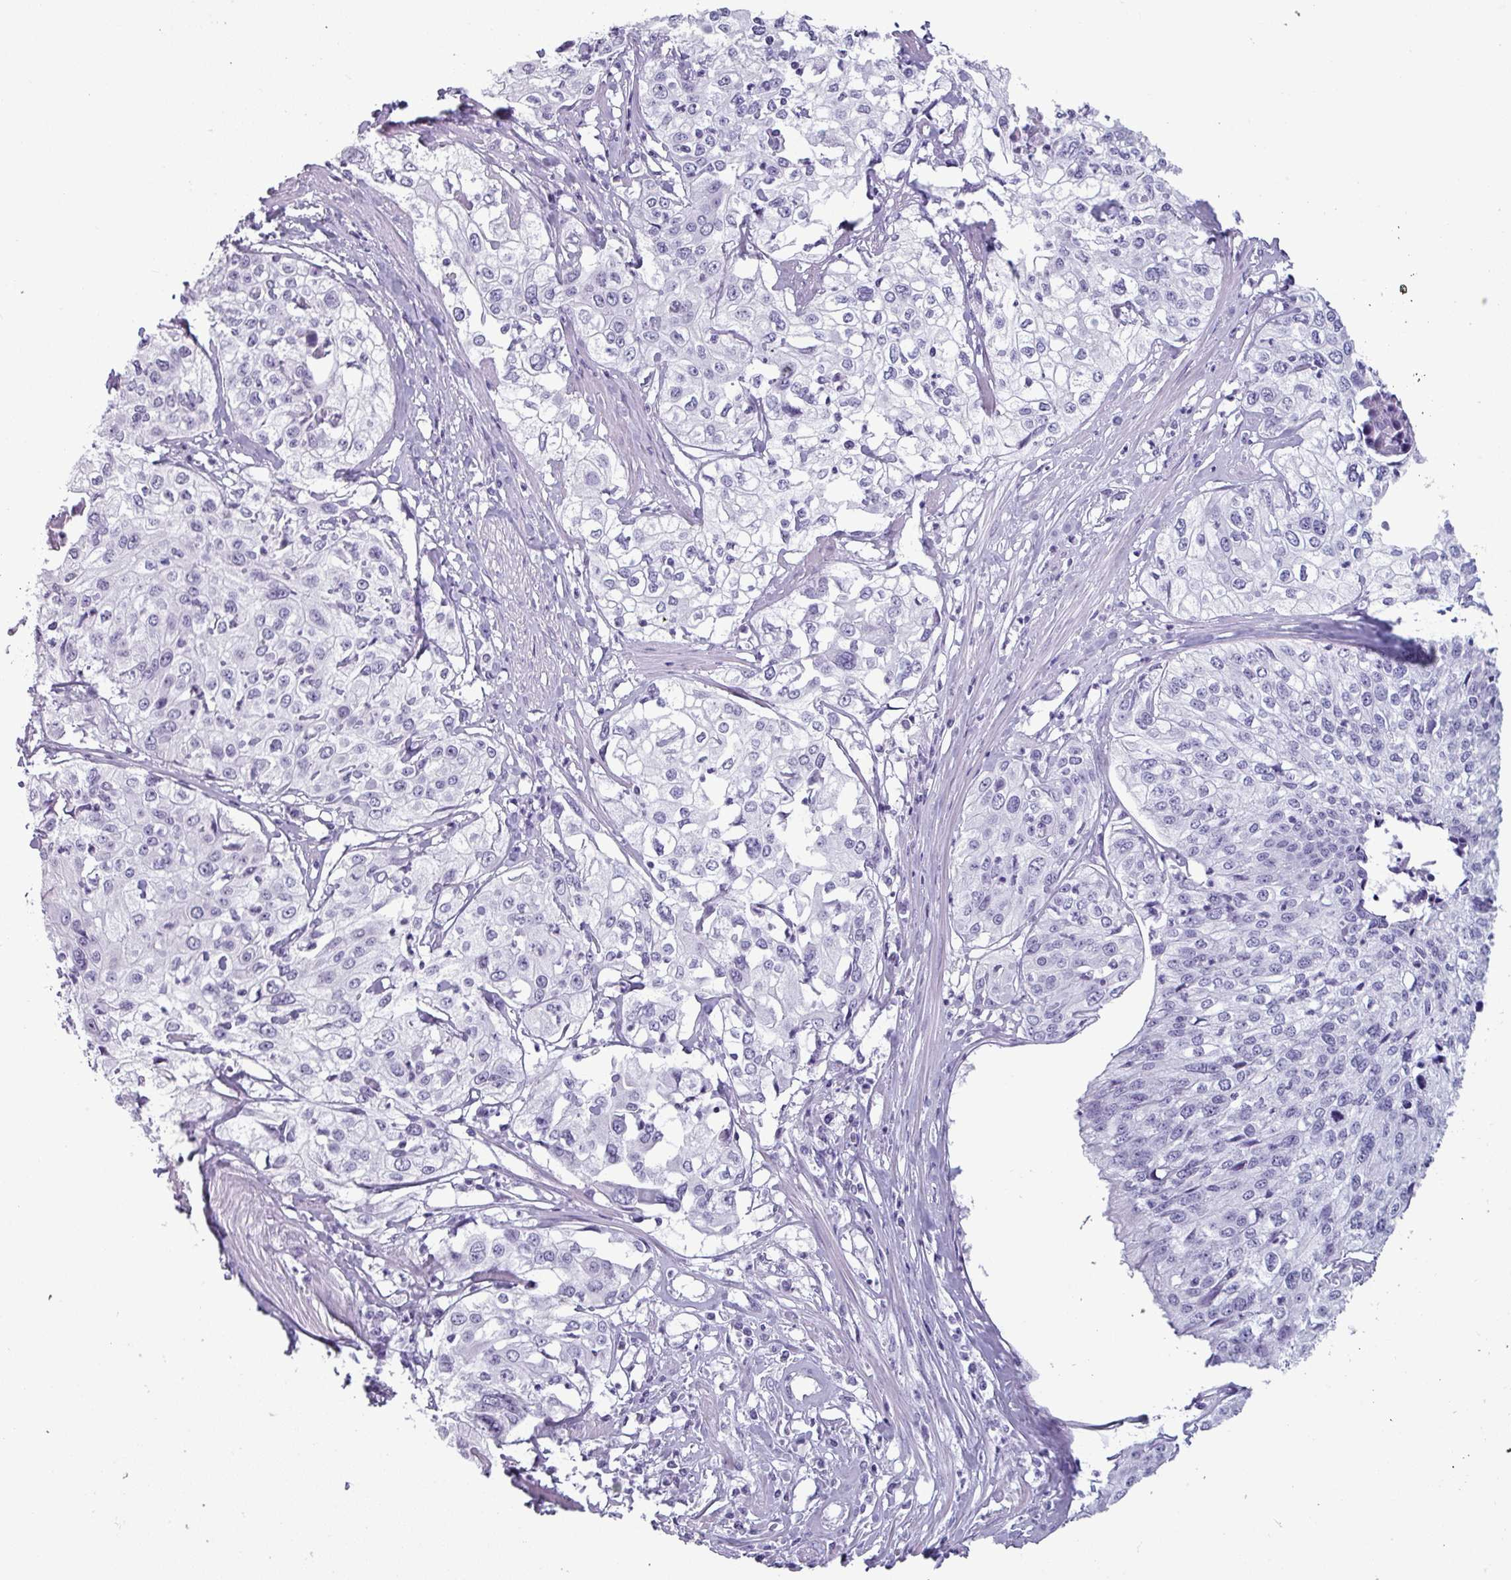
{"staining": {"intensity": "negative", "quantity": "none", "location": "none"}, "tissue": "cervical cancer", "cell_type": "Tumor cells", "image_type": "cancer", "snomed": [{"axis": "morphology", "description": "Squamous cell carcinoma, NOS"}, {"axis": "topography", "description": "Cervix"}], "caption": "There is no significant staining in tumor cells of cervical cancer (squamous cell carcinoma).", "gene": "CRYBB2", "patient": {"sex": "female", "age": 31}}